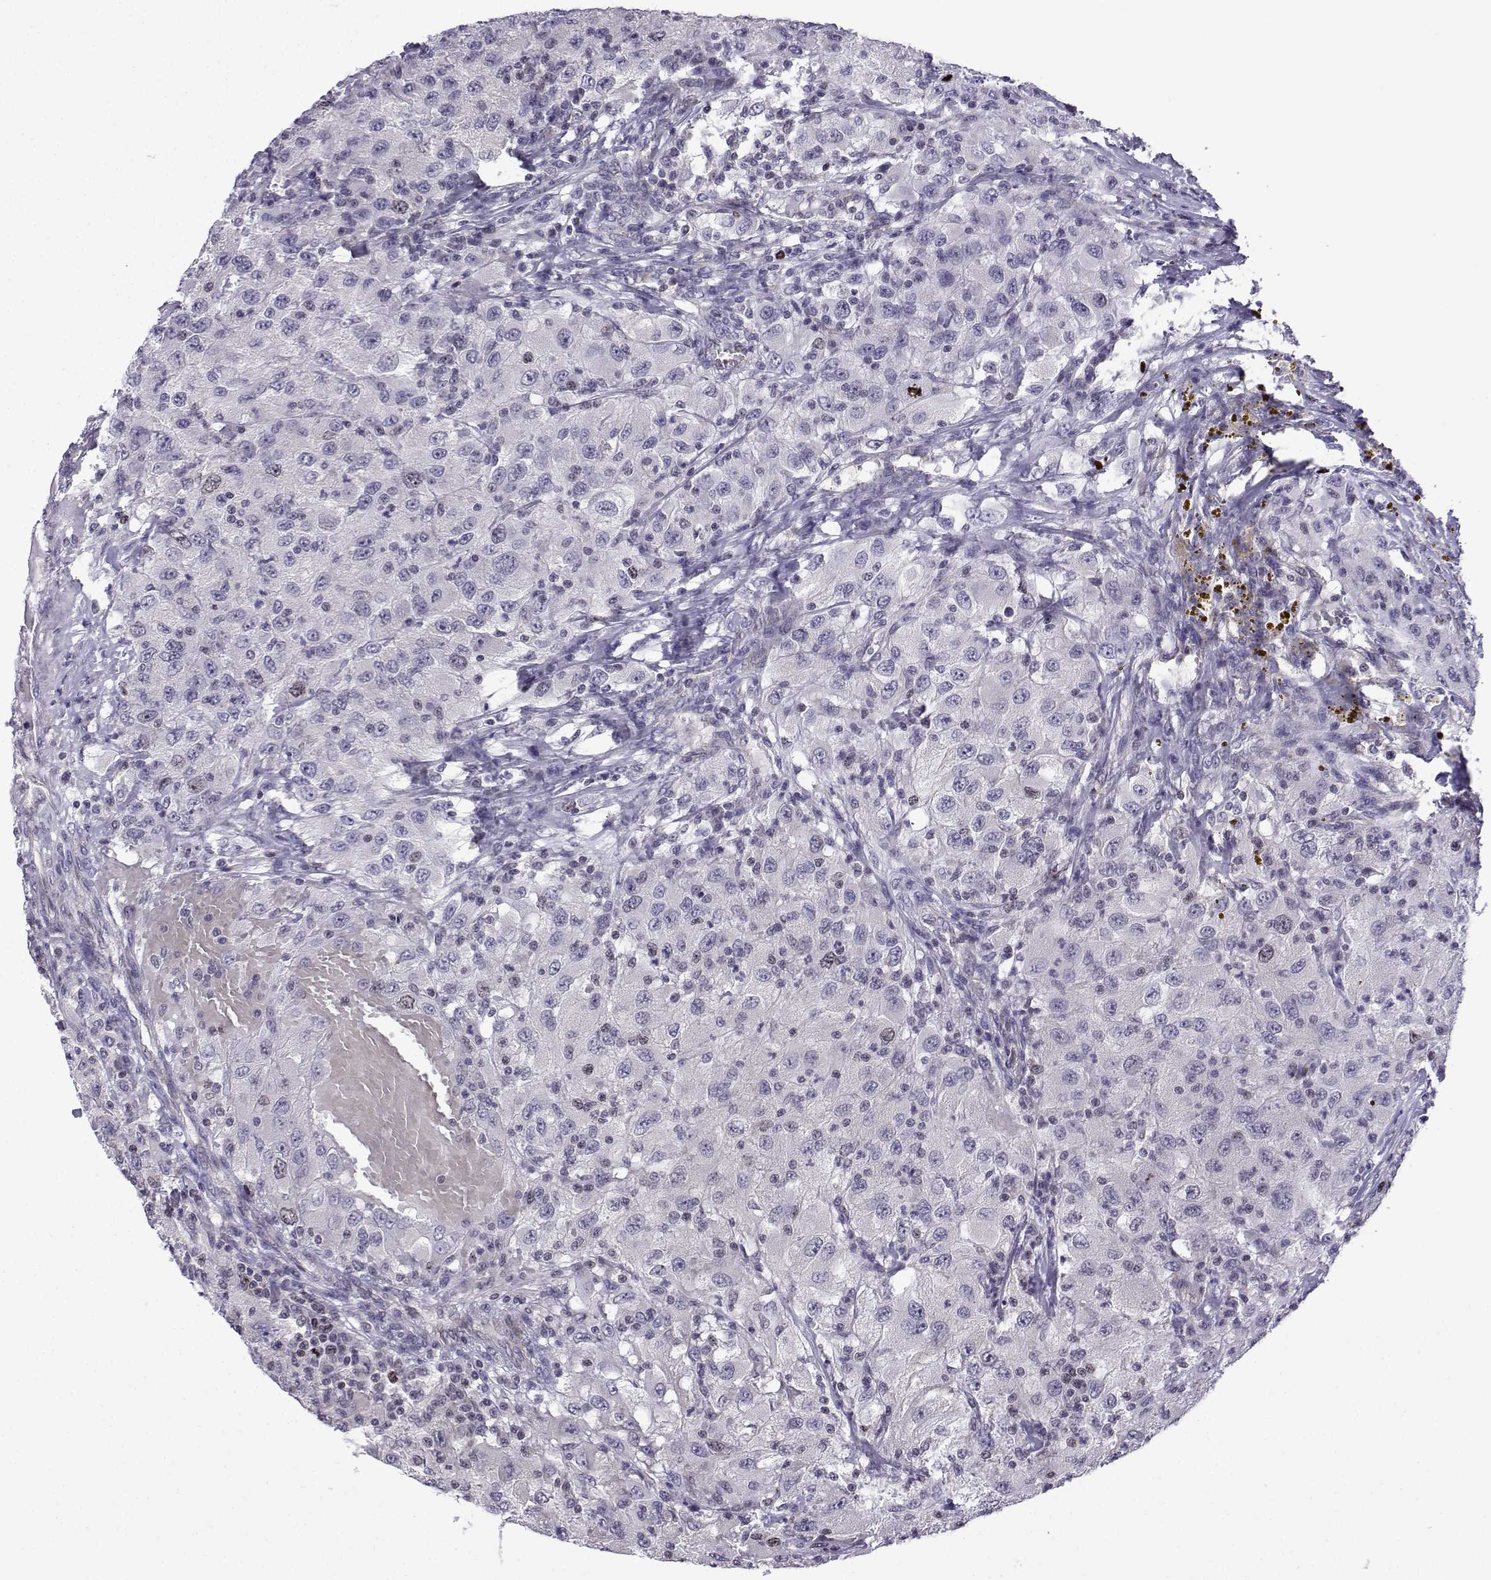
{"staining": {"intensity": "moderate", "quantity": "<25%", "location": "nuclear"}, "tissue": "renal cancer", "cell_type": "Tumor cells", "image_type": "cancer", "snomed": [{"axis": "morphology", "description": "Adenocarcinoma, NOS"}, {"axis": "topography", "description": "Kidney"}], "caption": "An immunohistochemistry (IHC) image of tumor tissue is shown. Protein staining in brown labels moderate nuclear positivity in renal adenocarcinoma within tumor cells.", "gene": "INCENP", "patient": {"sex": "female", "age": 67}}